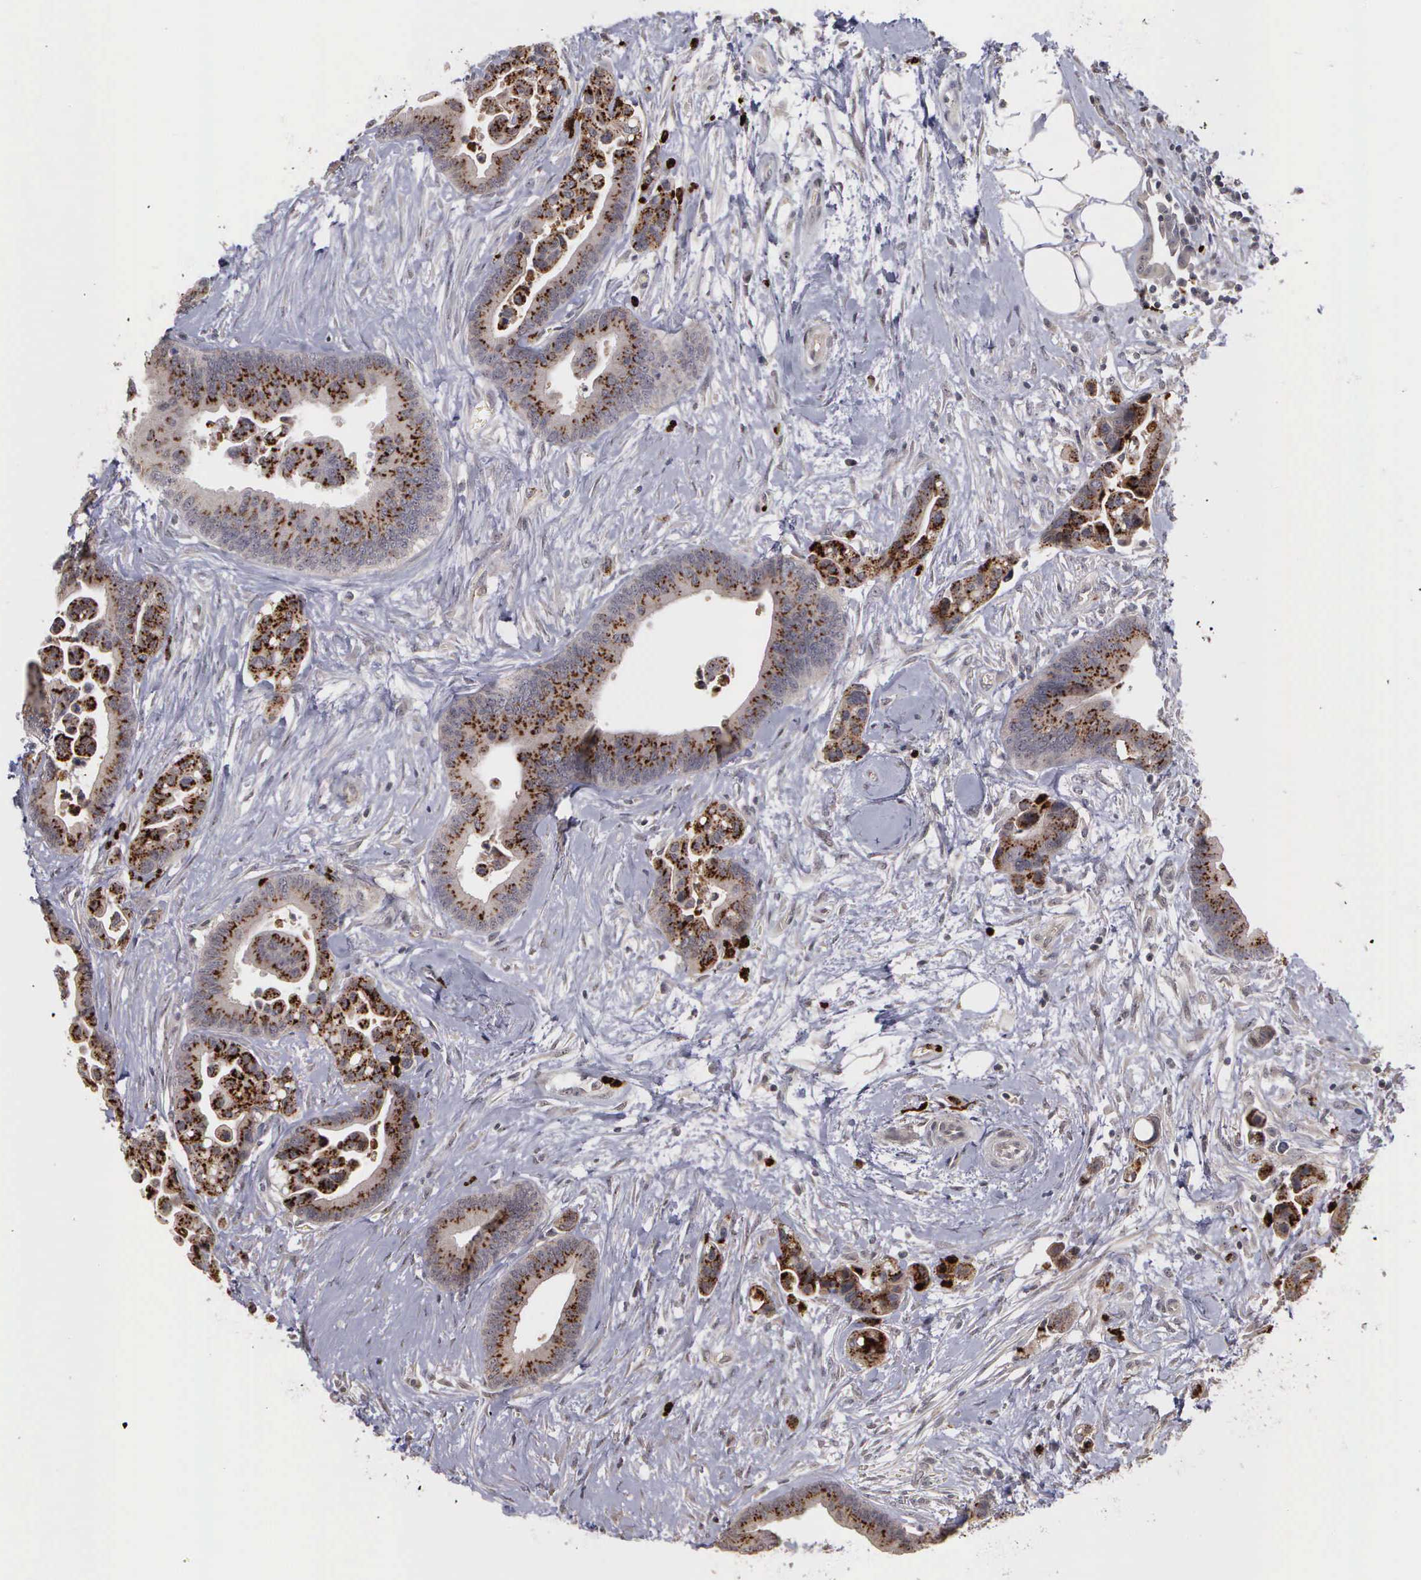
{"staining": {"intensity": "strong", "quantity": ">75%", "location": "cytoplasmic/membranous"}, "tissue": "colorectal cancer", "cell_type": "Tumor cells", "image_type": "cancer", "snomed": [{"axis": "morphology", "description": "Adenocarcinoma, NOS"}, {"axis": "topography", "description": "Colon"}], "caption": "Immunohistochemical staining of human colorectal cancer (adenocarcinoma) exhibits strong cytoplasmic/membranous protein expression in about >75% of tumor cells. (DAB IHC, brown staining for protein, blue staining for nuclei).", "gene": "MMP9", "patient": {"sex": "male", "age": 82}}